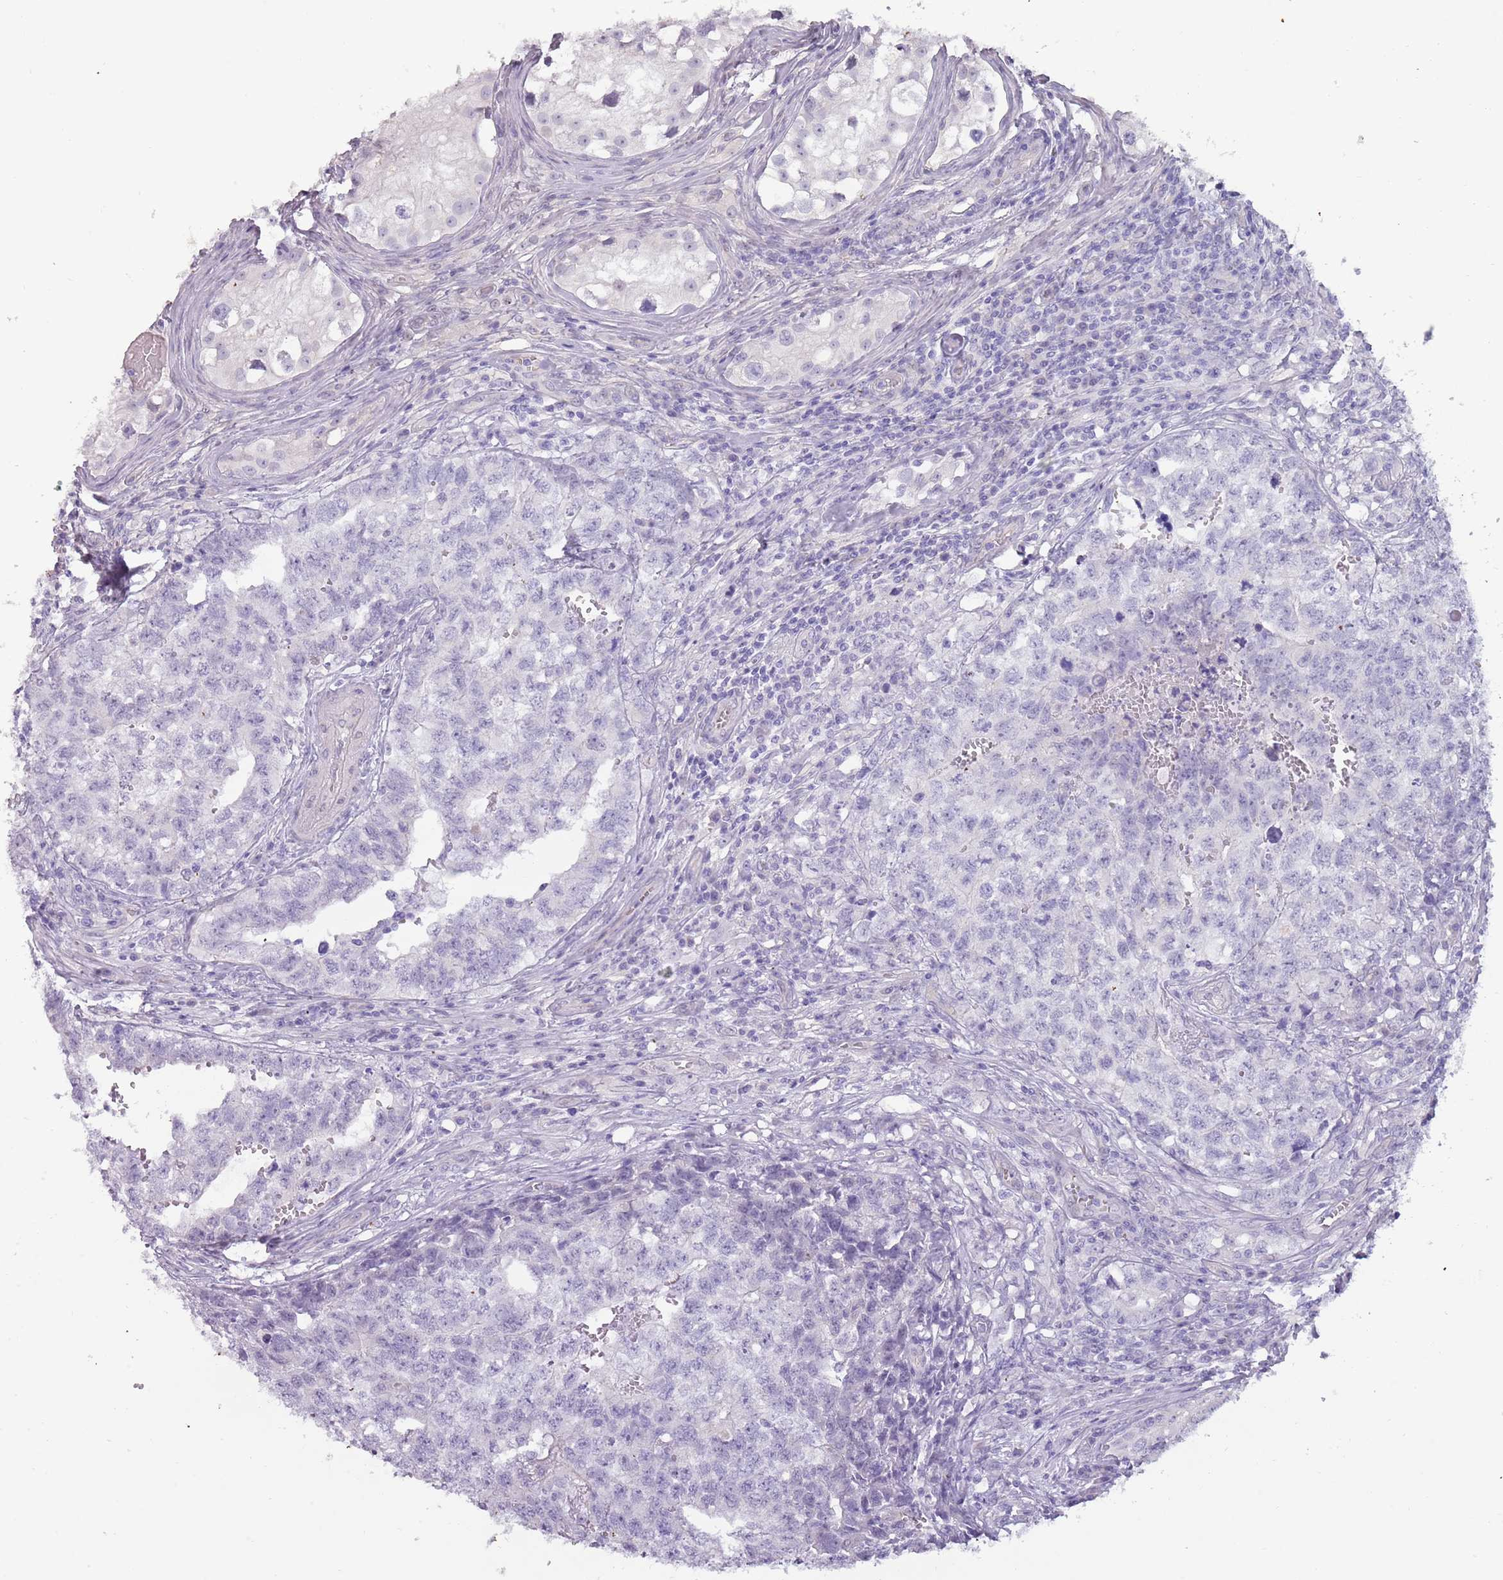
{"staining": {"intensity": "negative", "quantity": "none", "location": "none"}, "tissue": "testis cancer", "cell_type": "Tumor cells", "image_type": "cancer", "snomed": [{"axis": "morphology", "description": "Carcinoma, Embryonal, NOS"}, {"axis": "topography", "description": "Testis"}], "caption": "Immunohistochemistry (IHC) of human embryonal carcinoma (testis) demonstrates no positivity in tumor cells.", "gene": "RFX2", "patient": {"sex": "male", "age": 31}}